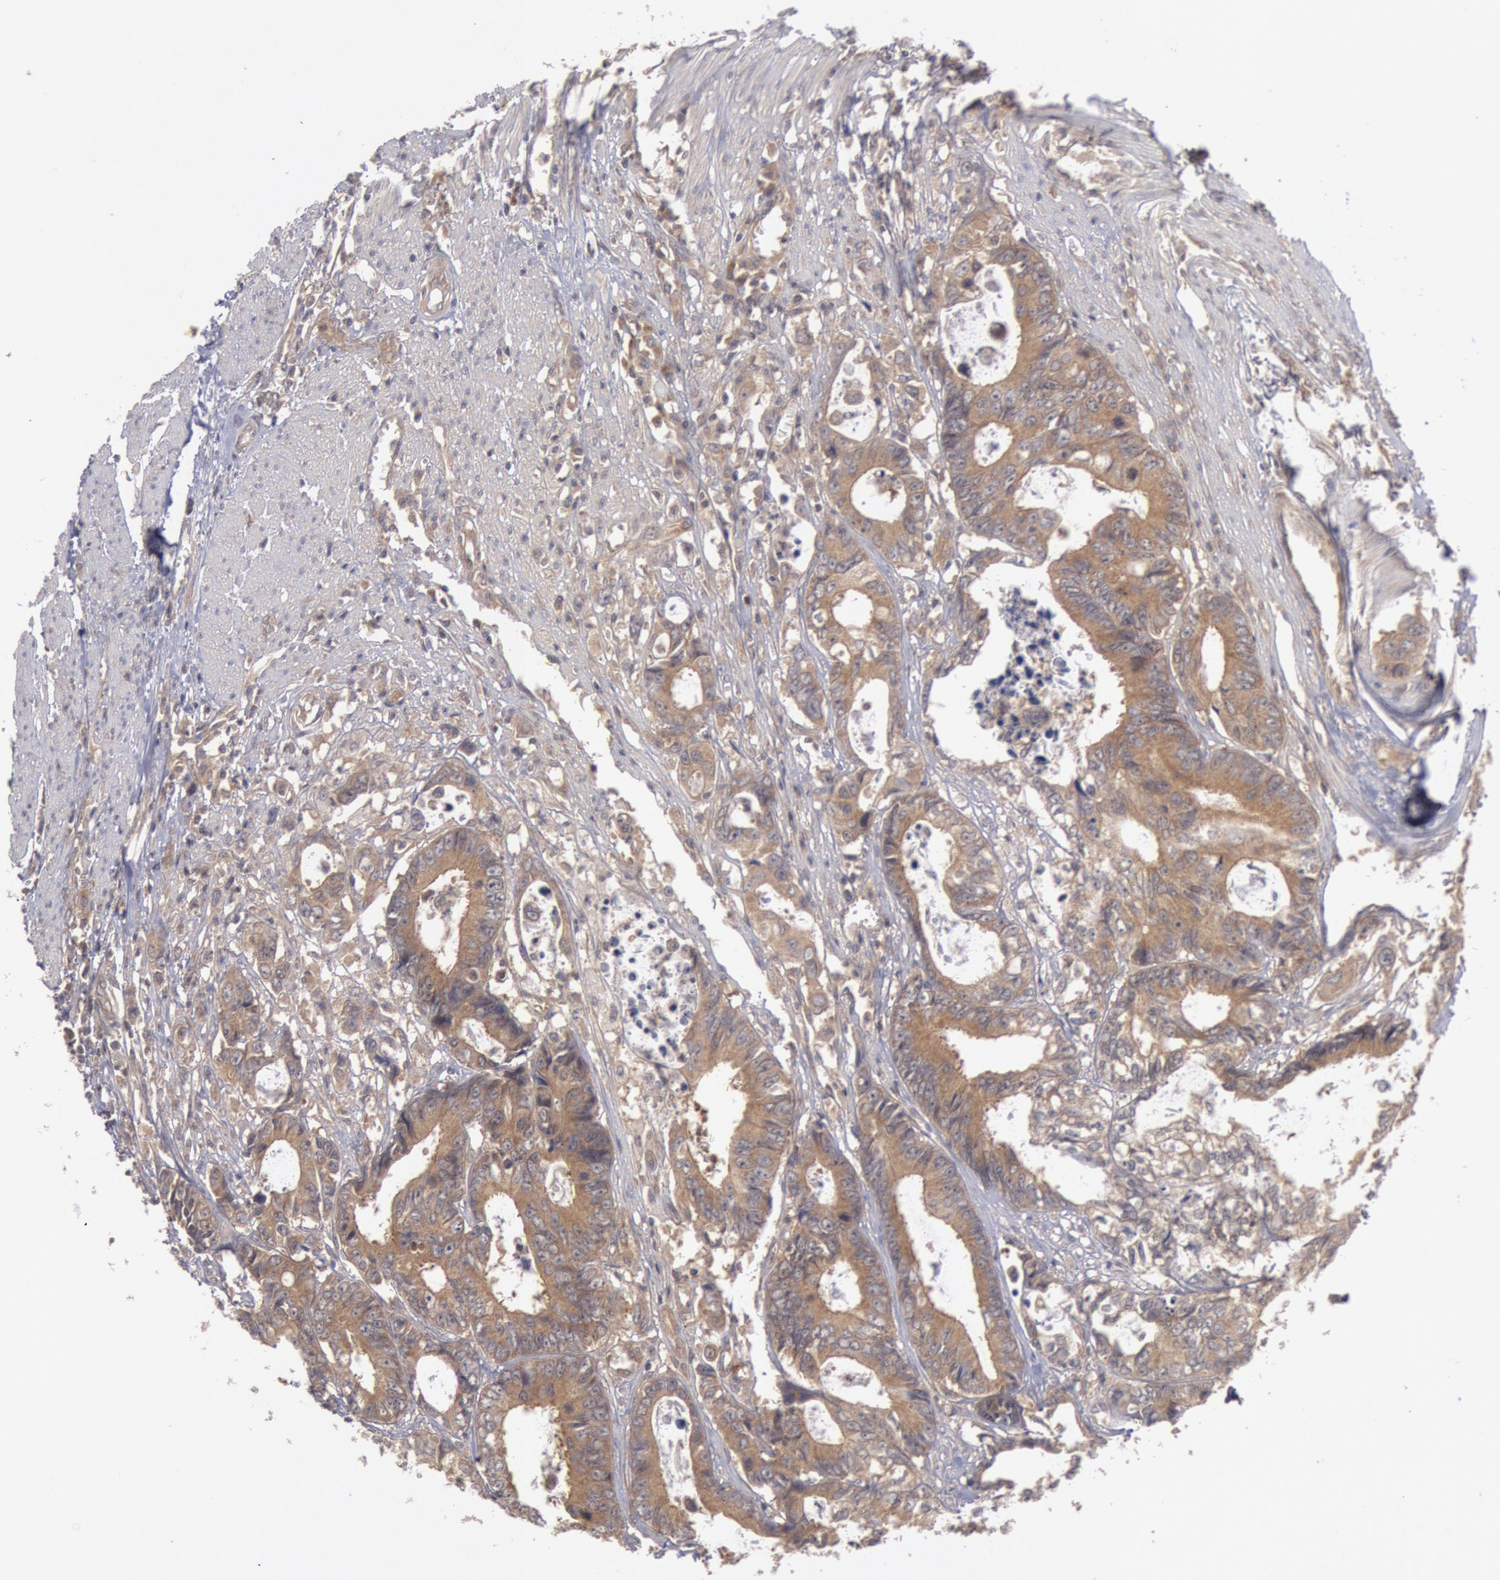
{"staining": {"intensity": "moderate", "quantity": ">75%", "location": "cytoplasmic/membranous"}, "tissue": "colorectal cancer", "cell_type": "Tumor cells", "image_type": "cancer", "snomed": [{"axis": "morphology", "description": "Adenocarcinoma, NOS"}, {"axis": "topography", "description": "Rectum"}], "caption": "Adenocarcinoma (colorectal) stained for a protein exhibits moderate cytoplasmic/membranous positivity in tumor cells. Using DAB (3,3'-diaminobenzidine) (brown) and hematoxylin (blue) stains, captured at high magnification using brightfield microscopy.", "gene": "BRAF", "patient": {"sex": "female", "age": 98}}